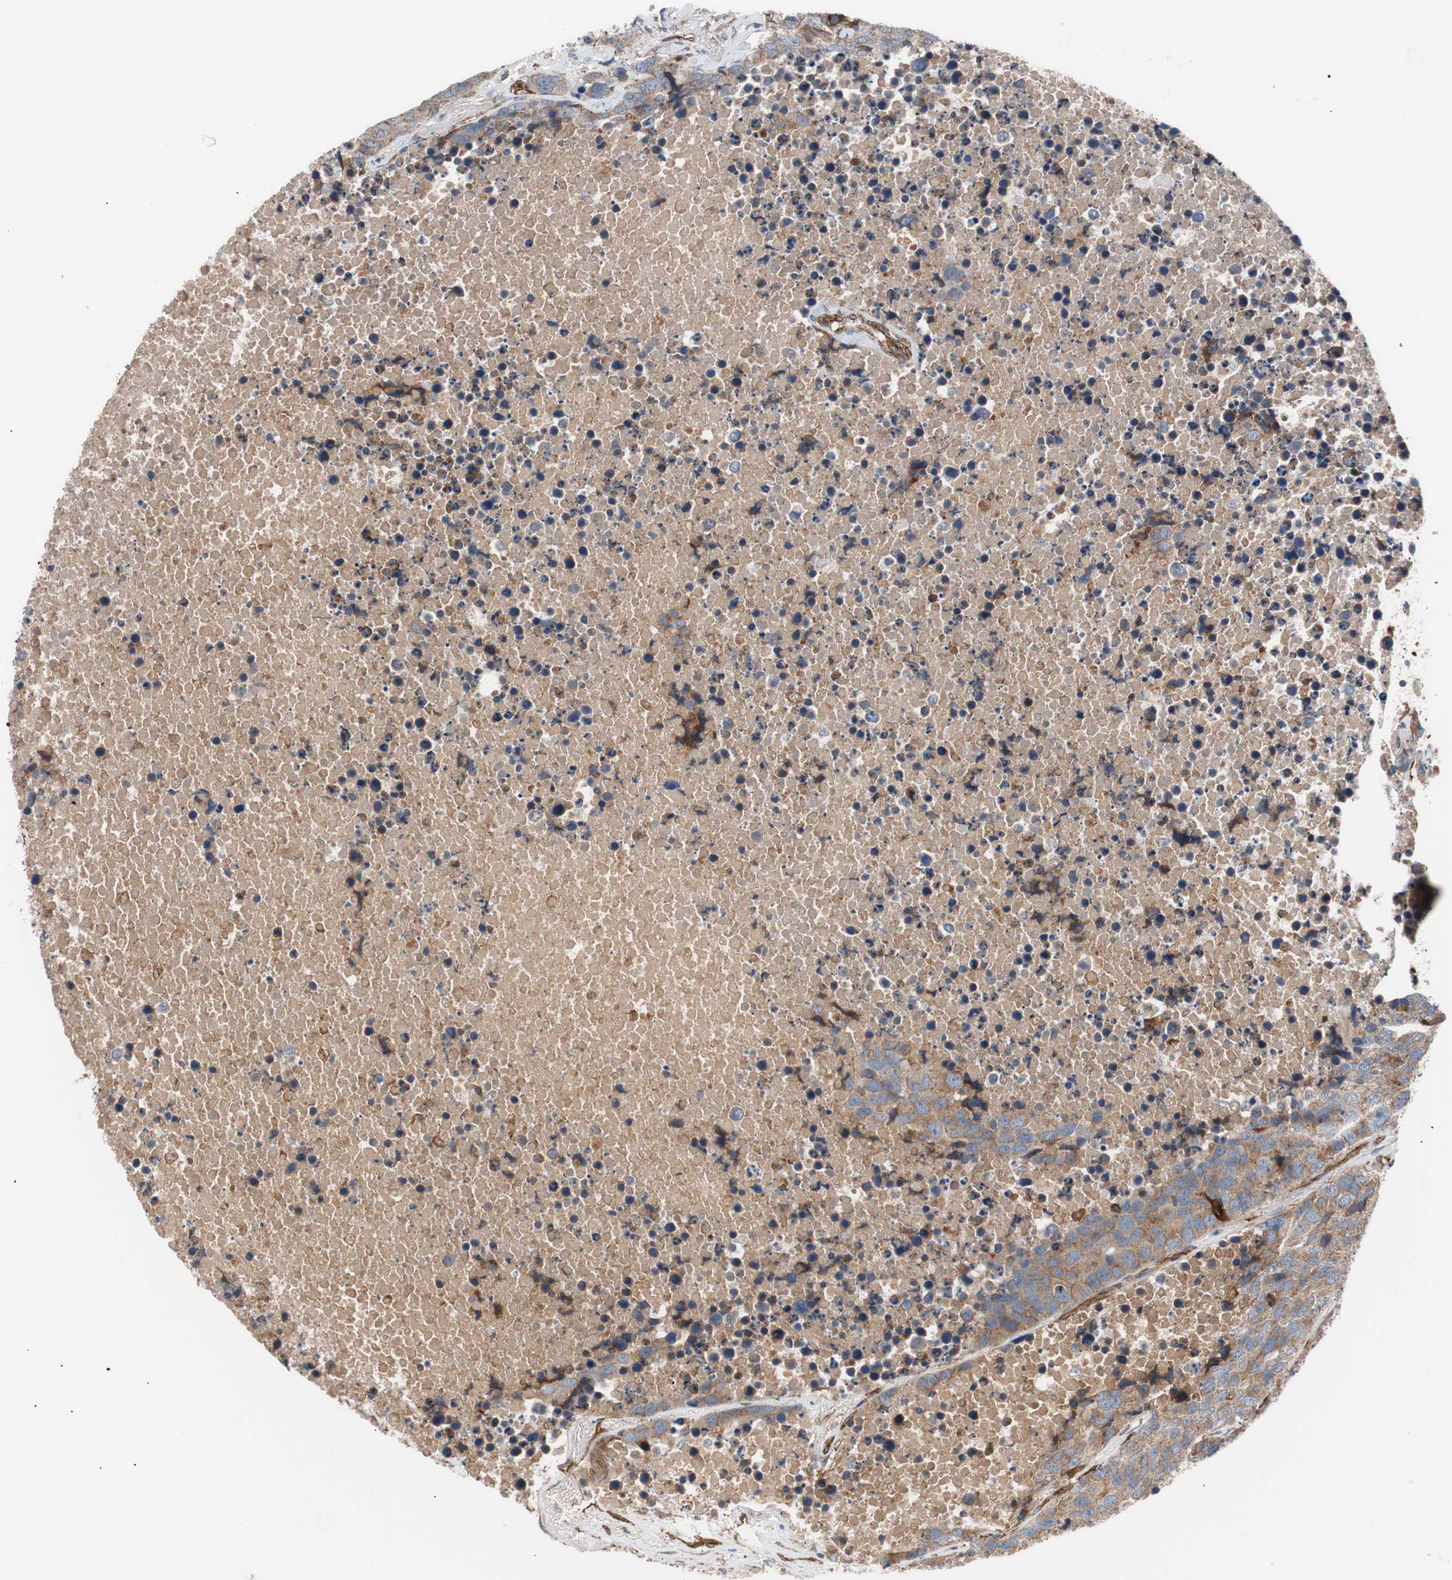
{"staining": {"intensity": "moderate", "quantity": "25%-75%", "location": "cytoplasmic/membranous"}, "tissue": "carcinoid", "cell_type": "Tumor cells", "image_type": "cancer", "snomed": [{"axis": "morphology", "description": "Carcinoid, malignant, NOS"}, {"axis": "topography", "description": "Lung"}], "caption": "Malignant carcinoid stained with a brown dye reveals moderate cytoplasmic/membranous positive positivity in about 25%-75% of tumor cells.", "gene": "SPINT1", "patient": {"sex": "male", "age": 60}}